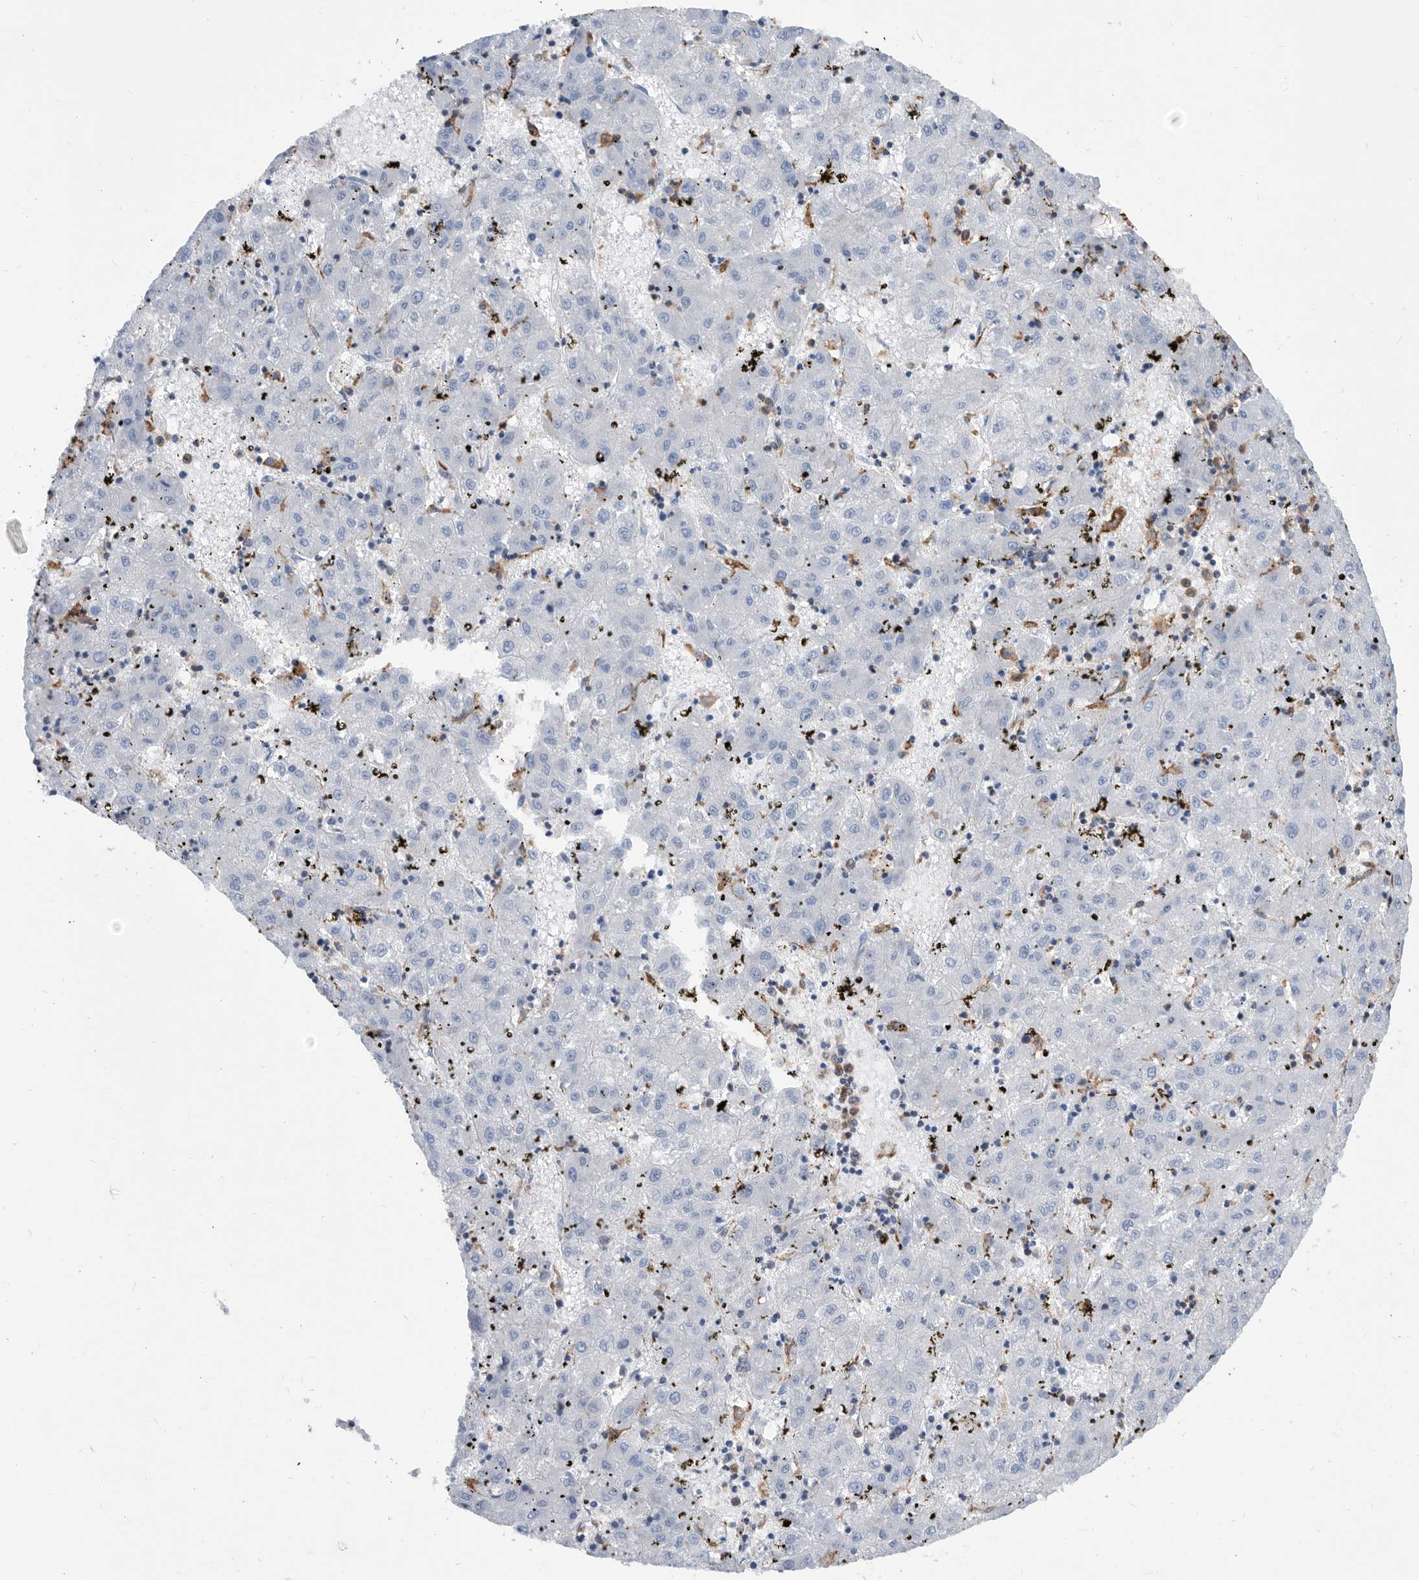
{"staining": {"intensity": "negative", "quantity": "none", "location": "none"}, "tissue": "liver cancer", "cell_type": "Tumor cells", "image_type": "cancer", "snomed": [{"axis": "morphology", "description": "Carcinoma, Hepatocellular, NOS"}, {"axis": "topography", "description": "Liver"}], "caption": "Tumor cells are negative for protein expression in human liver hepatocellular carcinoma.", "gene": "SMG7", "patient": {"sex": "male", "age": 72}}